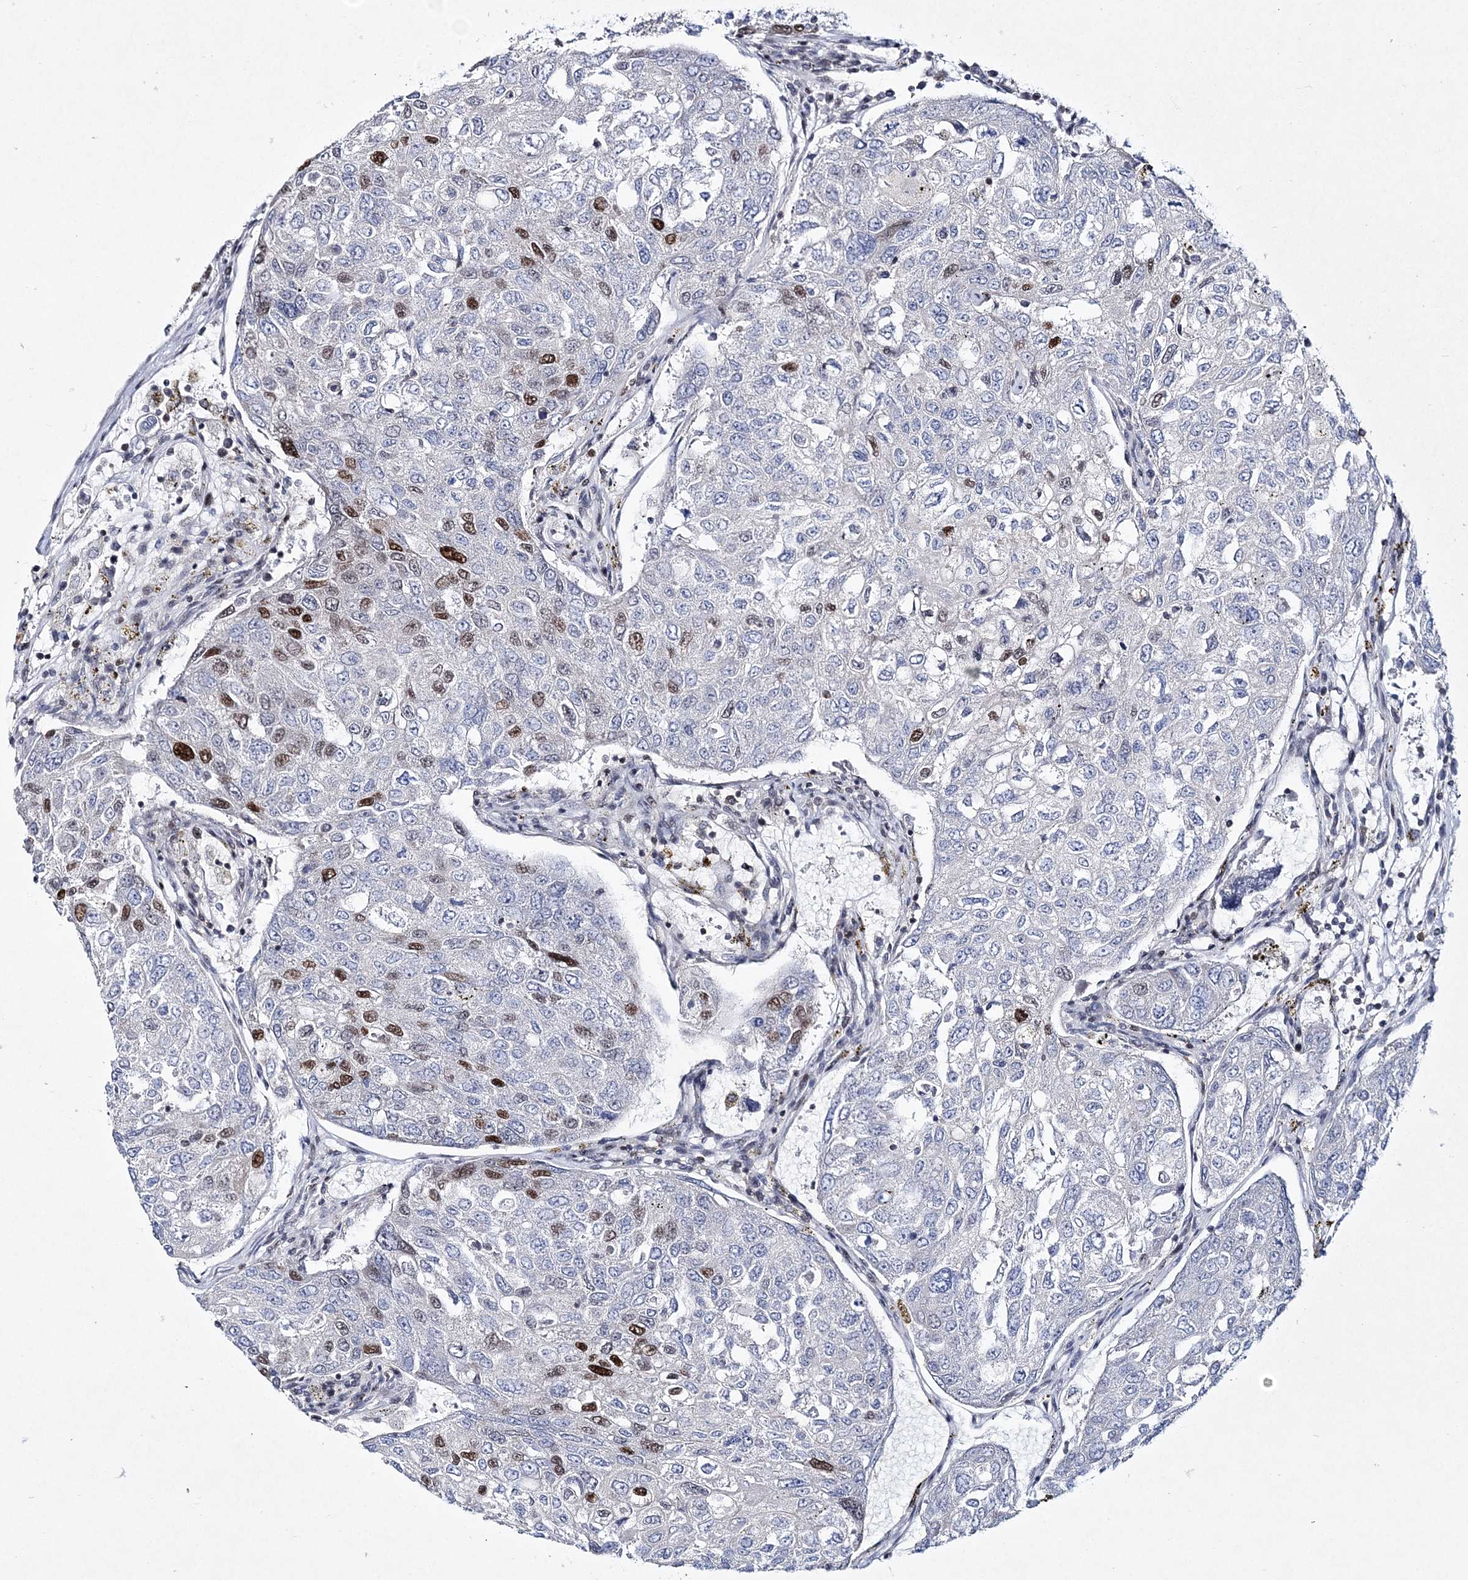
{"staining": {"intensity": "moderate", "quantity": "<25%", "location": "nuclear"}, "tissue": "urothelial cancer", "cell_type": "Tumor cells", "image_type": "cancer", "snomed": [{"axis": "morphology", "description": "Urothelial carcinoma, High grade"}, {"axis": "topography", "description": "Lymph node"}, {"axis": "topography", "description": "Urinary bladder"}], "caption": "IHC of urothelial cancer demonstrates low levels of moderate nuclear positivity in approximately <25% of tumor cells. Nuclei are stained in blue.", "gene": "LRRFIP2", "patient": {"sex": "male", "age": 51}}